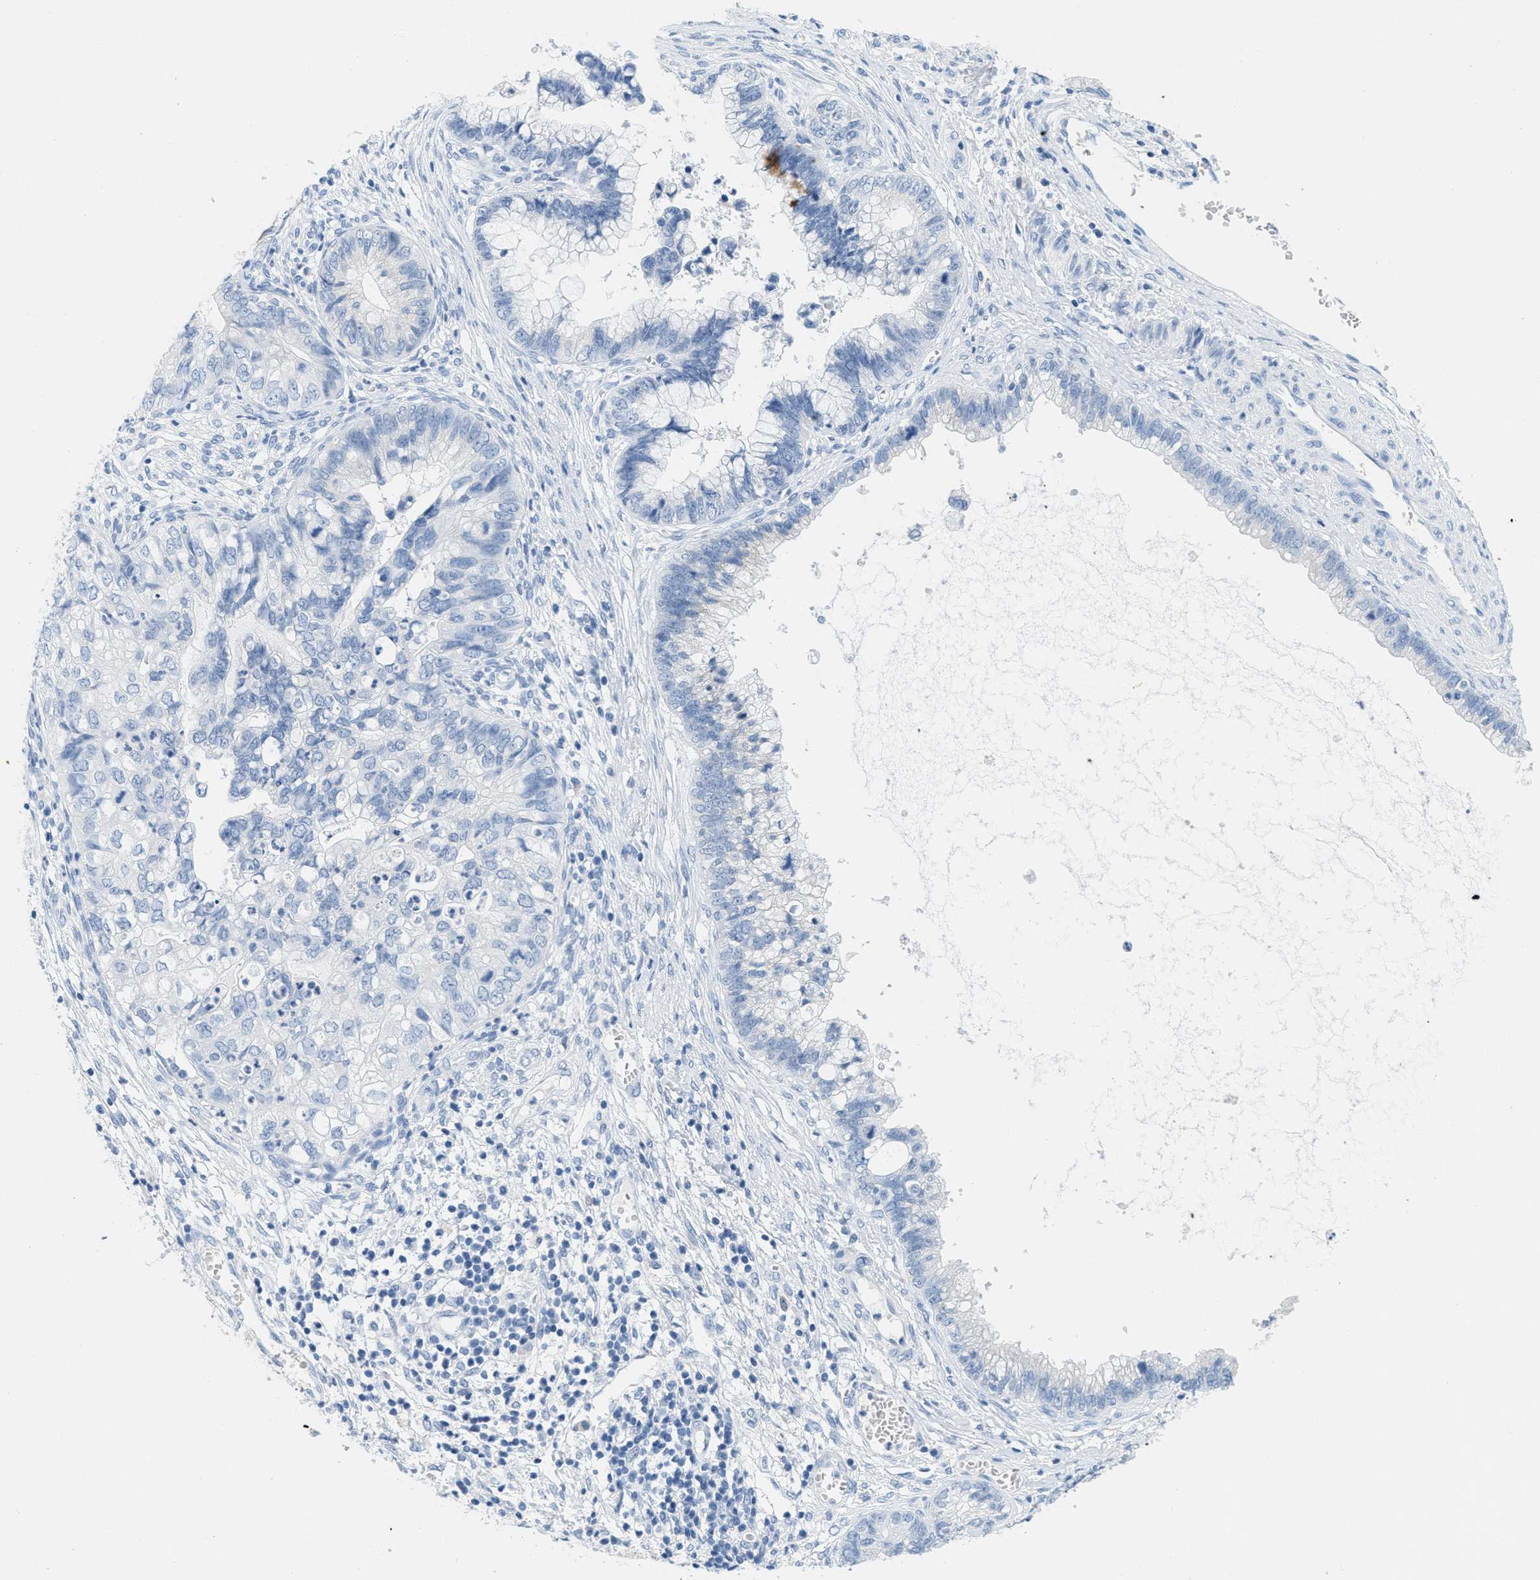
{"staining": {"intensity": "negative", "quantity": "none", "location": "none"}, "tissue": "cervical cancer", "cell_type": "Tumor cells", "image_type": "cancer", "snomed": [{"axis": "morphology", "description": "Adenocarcinoma, NOS"}, {"axis": "topography", "description": "Cervix"}], "caption": "Immunohistochemistry image of cervical cancer (adenocarcinoma) stained for a protein (brown), which displays no staining in tumor cells.", "gene": "GPM6A", "patient": {"sex": "female", "age": 44}}